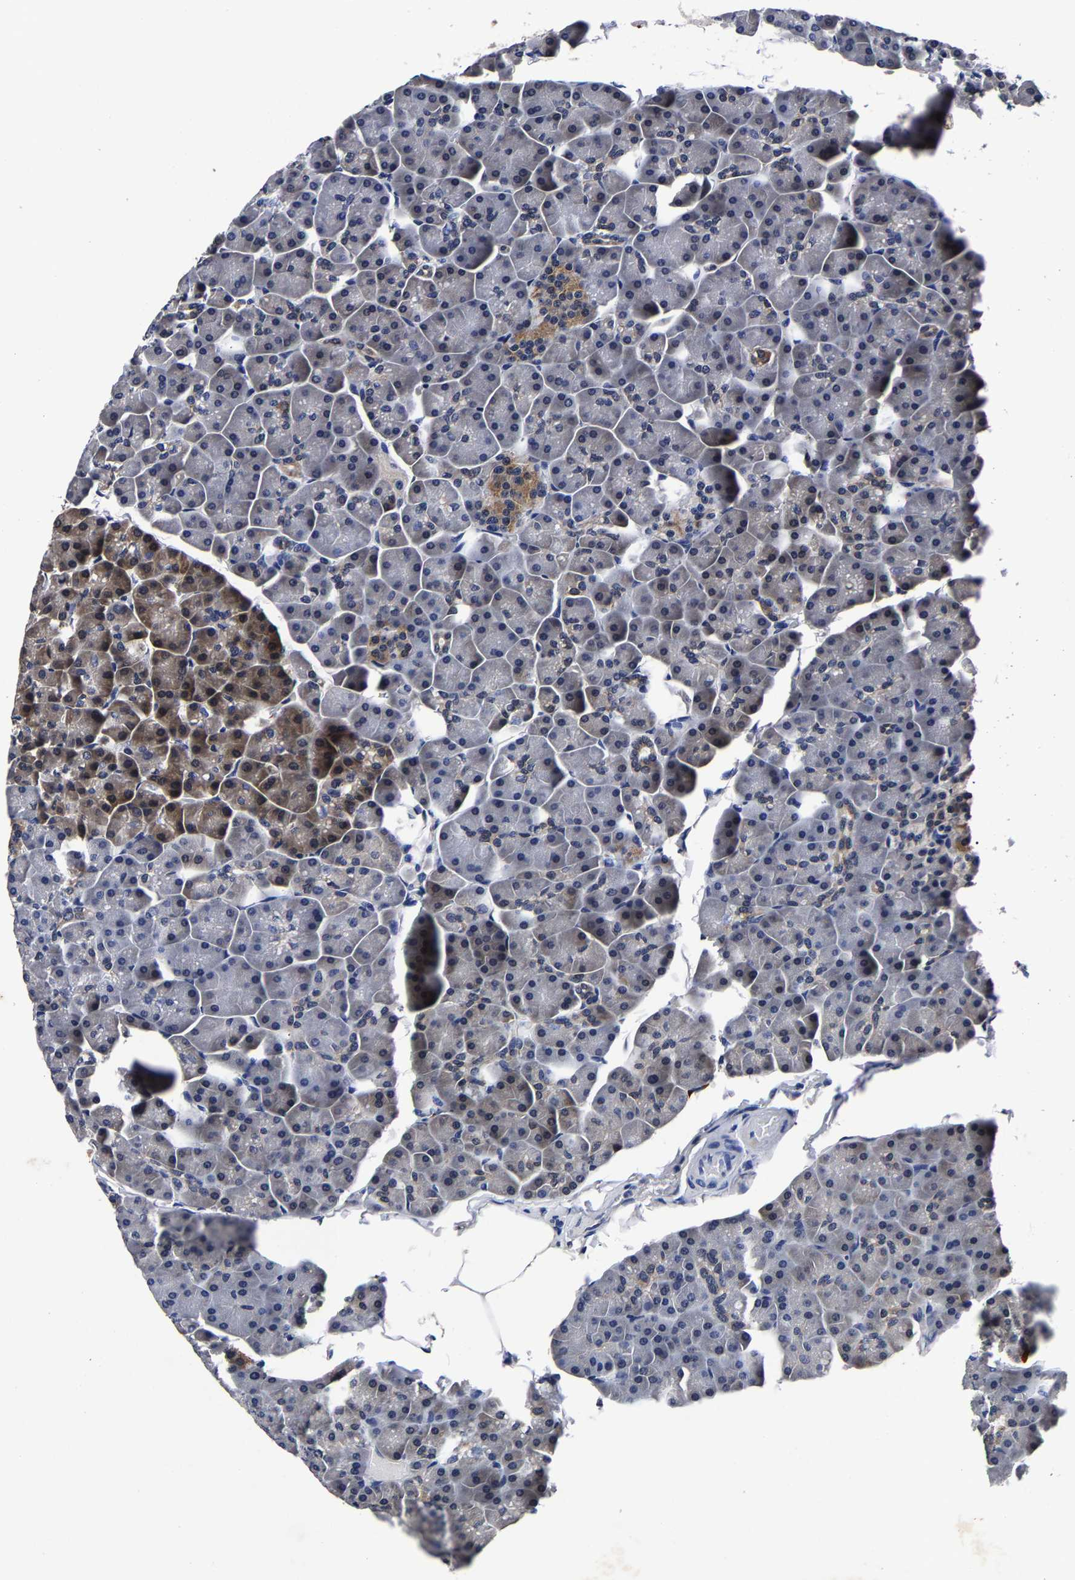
{"staining": {"intensity": "weak", "quantity": "<25%", "location": "cytoplasmic/membranous"}, "tissue": "pancreas", "cell_type": "Exocrine glandular cells", "image_type": "normal", "snomed": [{"axis": "morphology", "description": "Normal tissue, NOS"}, {"axis": "topography", "description": "Pancreas"}], "caption": "DAB immunohistochemical staining of normal human pancreas exhibits no significant expression in exocrine glandular cells. (IHC, brightfield microscopy, high magnification).", "gene": "PSPH", "patient": {"sex": "male", "age": 35}}